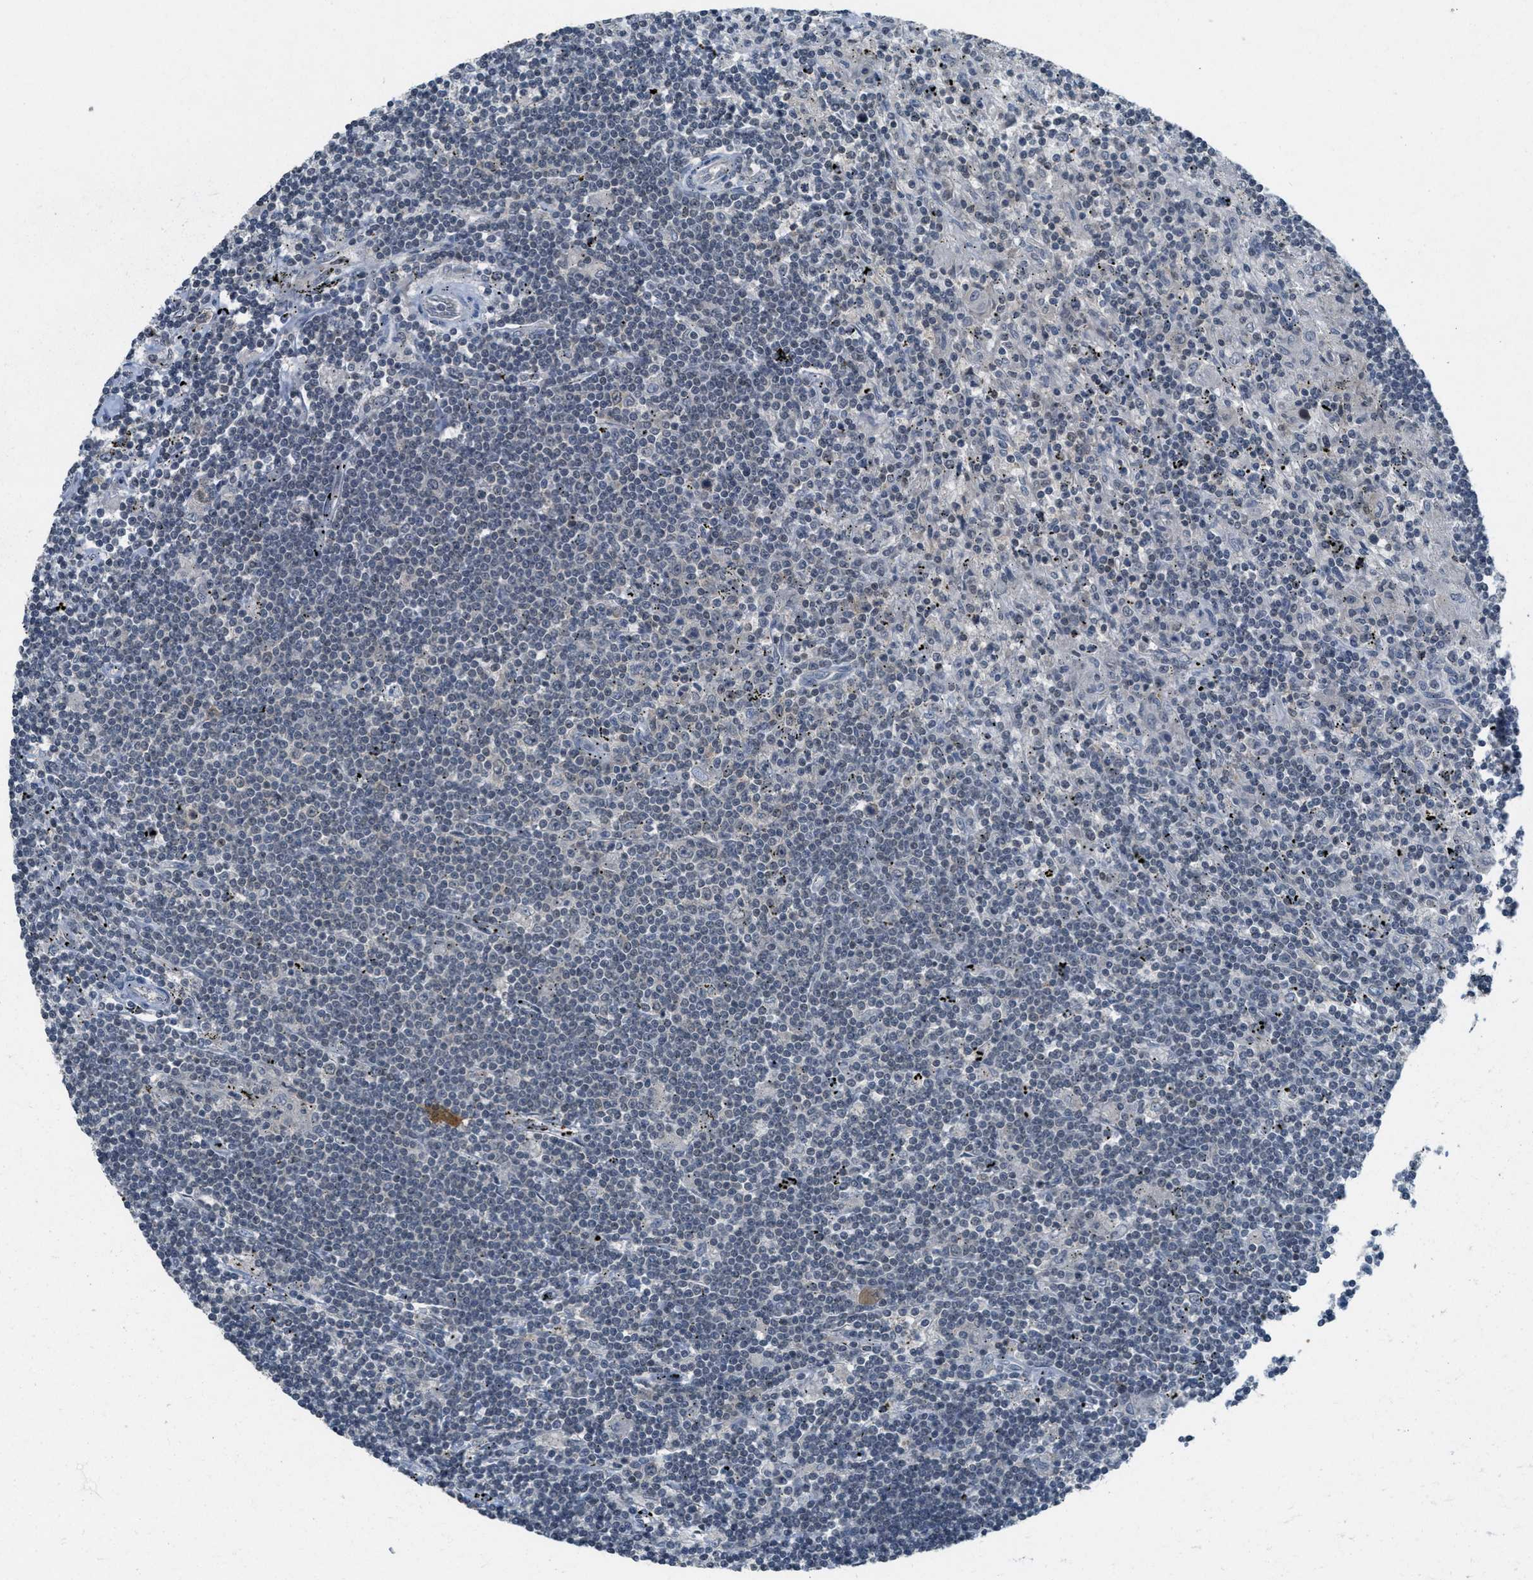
{"staining": {"intensity": "negative", "quantity": "none", "location": "none"}, "tissue": "lymphoma", "cell_type": "Tumor cells", "image_type": "cancer", "snomed": [{"axis": "morphology", "description": "Malignant lymphoma, non-Hodgkin's type, Low grade"}, {"axis": "topography", "description": "Spleen"}], "caption": "A photomicrograph of lymphoma stained for a protein exhibits no brown staining in tumor cells.", "gene": "DNAJB1", "patient": {"sex": "male", "age": 76}}